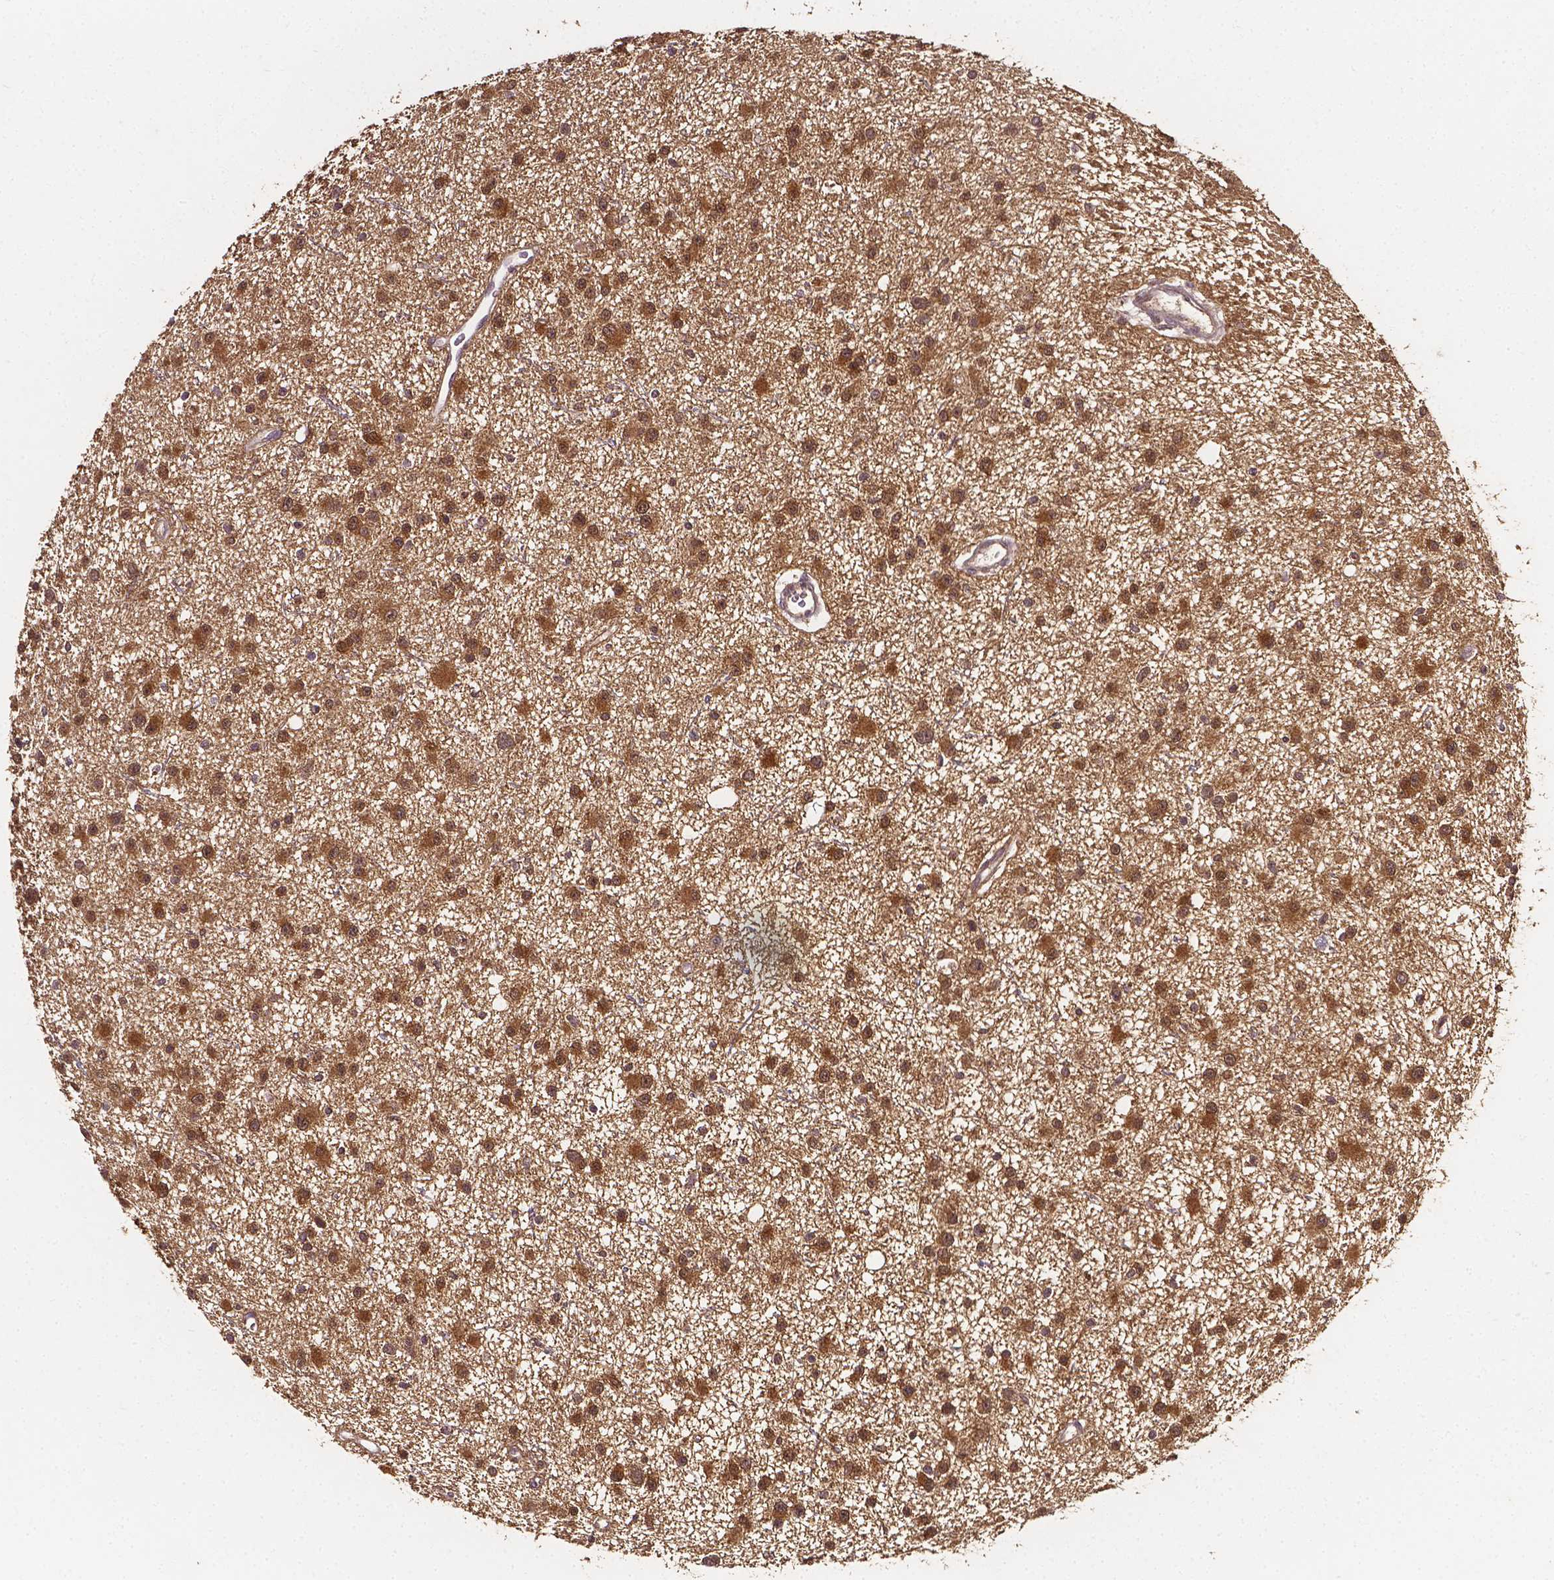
{"staining": {"intensity": "strong", "quantity": ">75%", "location": "cytoplasmic/membranous,nuclear"}, "tissue": "glioma", "cell_type": "Tumor cells", "image_type": "cancer", "snomed": [{"axis": "morphology", "description": "Glioma, malignant, Low grade"}, {"axis": "topography", "description": "Brain"}], "caption": "Immunohistochemical staining of human malignant glioma (low-grade) exhibits high levels of strong cytoplasmic/membranous and nuclear positivity in approximately >75% of tumor cells.", "gene": "PSAT1", "patient": {"sex": "male", "age": 43}}